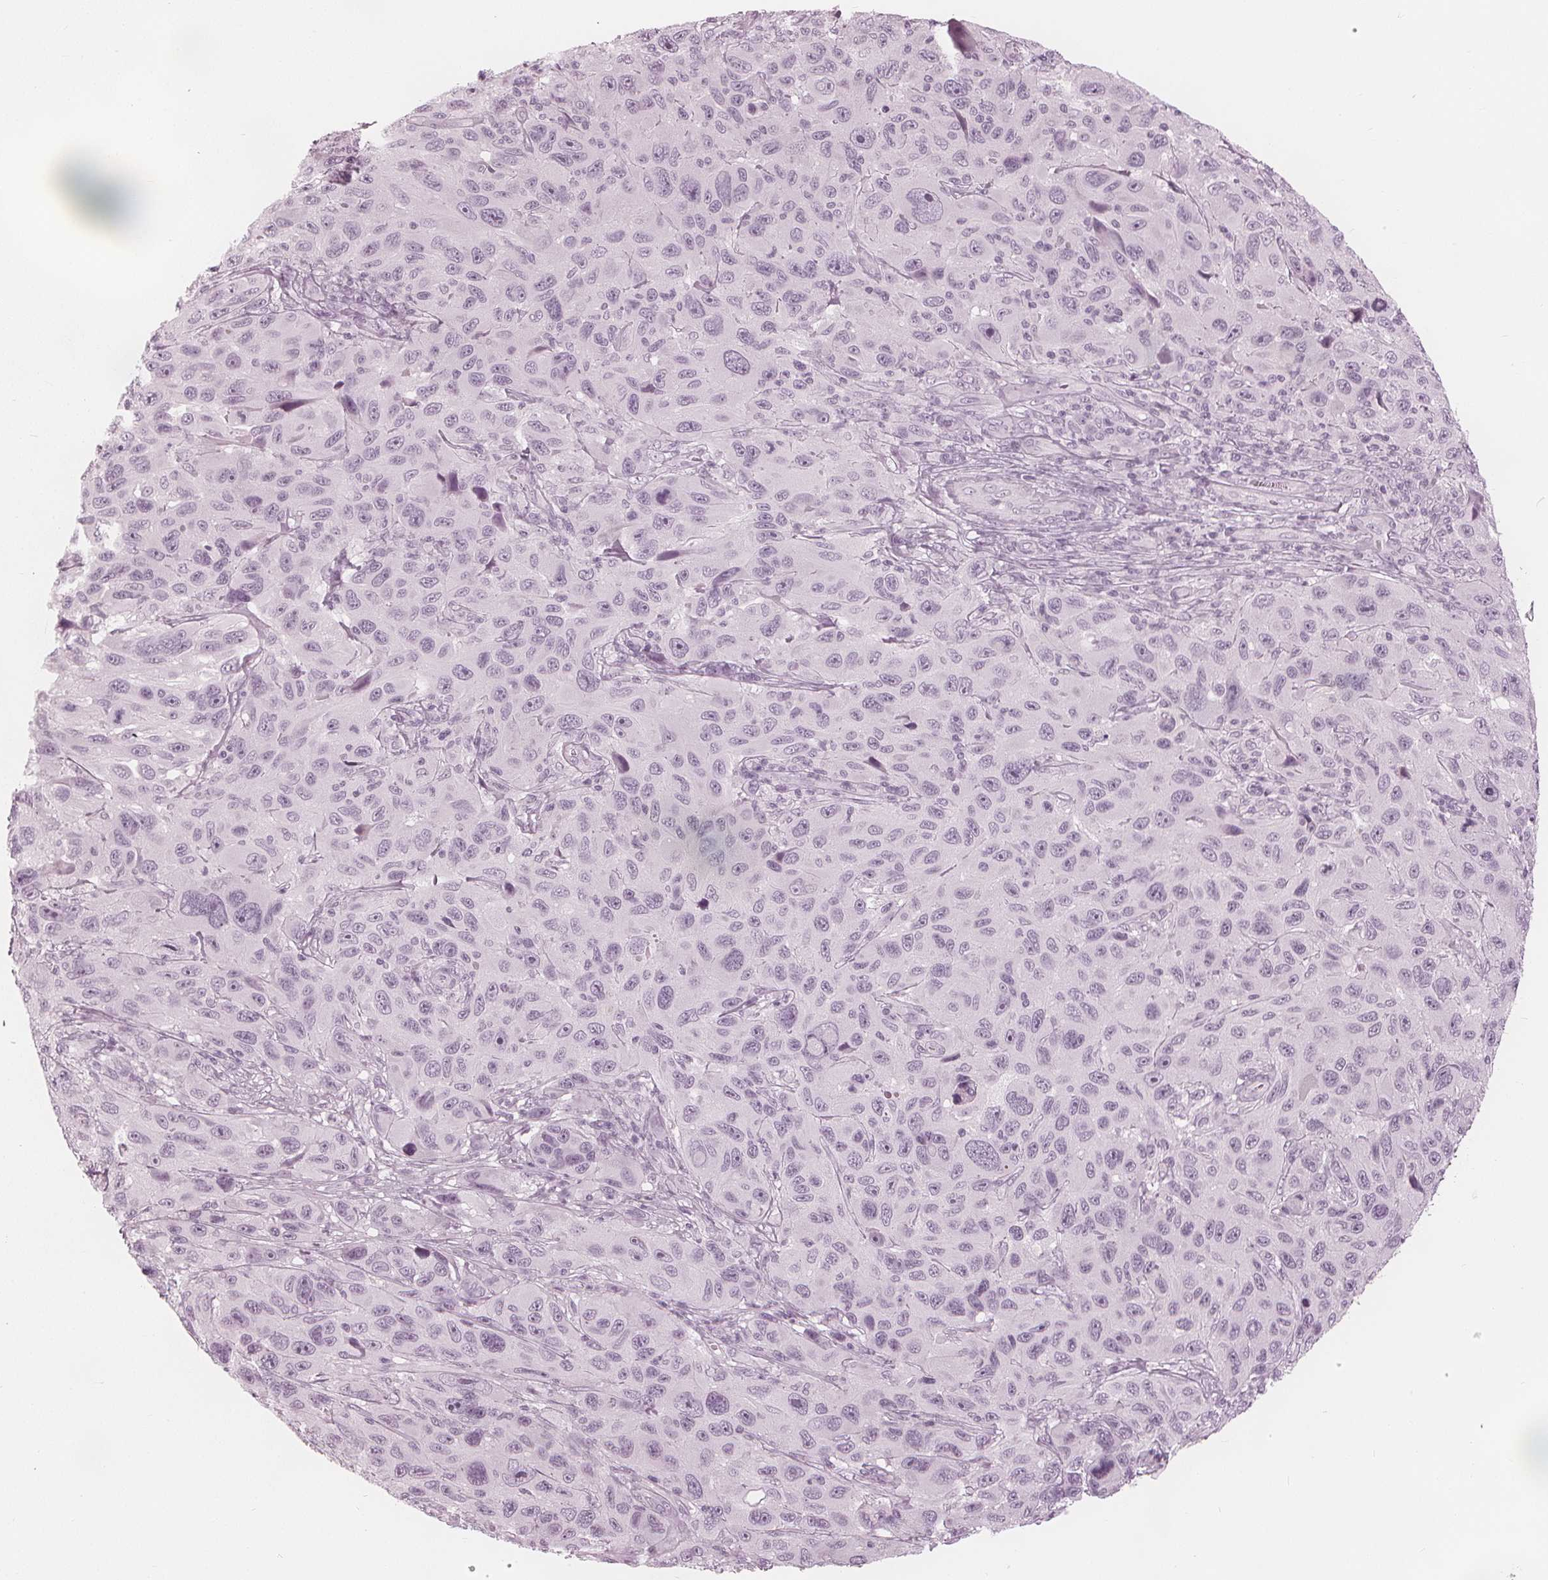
{"staining": {"intensity": "negative", "quantity": "none", "location": "none"}, "tissue": "melanoma", "cell_type": "Tumor cells", "image_type": "cancer", "snomed": [{"axis": "morphology", "description": "Malignant melanoma, NOS"}, {"axis": "topography", "description": "Skin"}], "caption": "IHC of human melanoma reveals no expression in tumor cells.", "gene": "PAEP", "patient": {"sex": "male", "age": 53}}